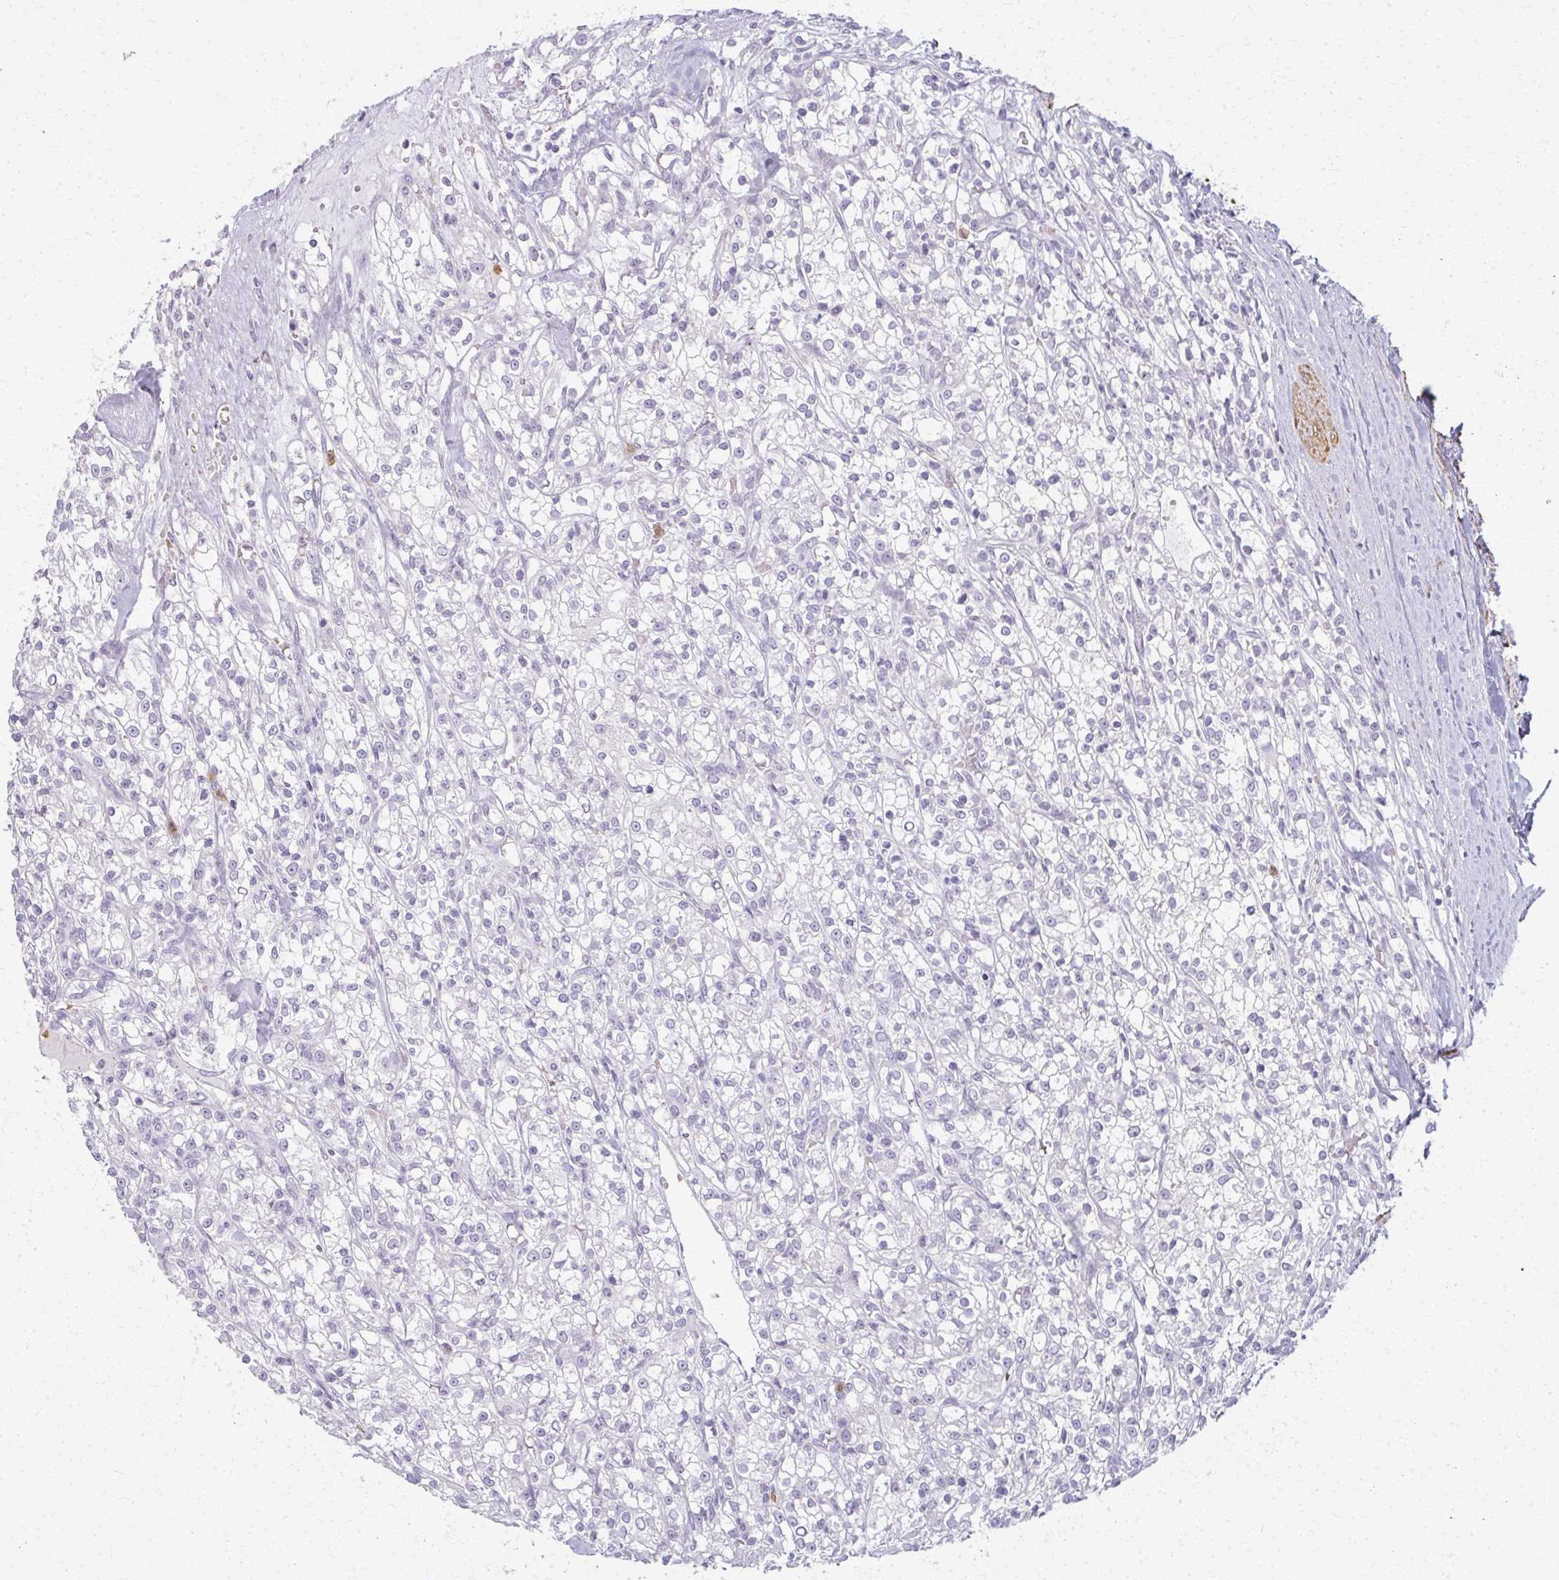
{"staining": {"intensity": "negative", "quantity": "none", "location": "none"}, "tissue": "renal cancer", "cell_type": "Tumor cells", "image_type": "cancer", "snomed": [{"axis": "morphology", "description": "Adenocarcinoma, NOS"}, {"axis": "topography", "description": "Kidney"}], "caption": "Image shows no protein expression in tumor cells of renal cancer (adenocarcinoma) tissue.", "gene": "CA3", "patient": {"sex": "female", "age": 59}}